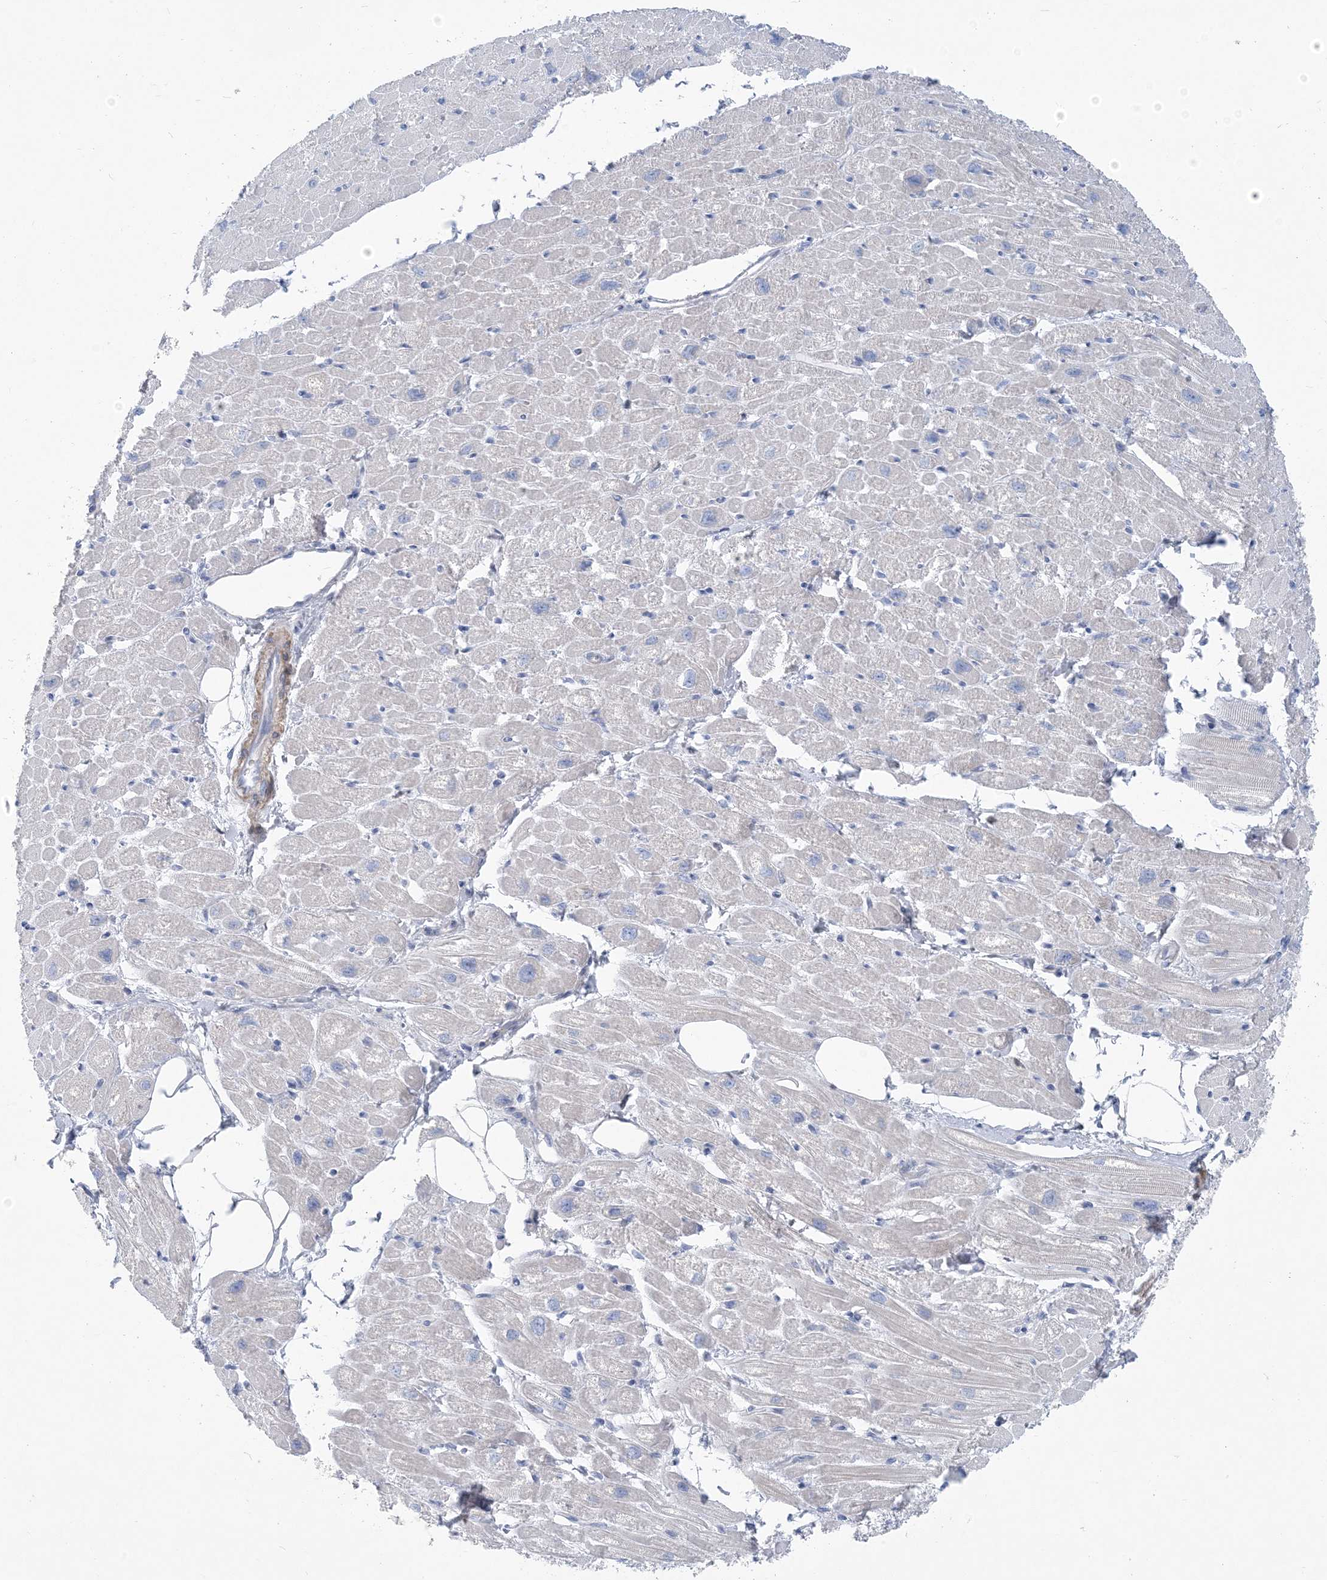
{"staining": {"intensity": "weak", "quantity": "<25%", "location": "cytoplasmic/membranous"}, "tissue": "heart muscle", "cell_type": "Cardiomyocytes", "image_type": "normal", "snomed": [{"axis": "morphology", "description": "Normal tissue, NOS"}, {"axis": "topography", "description": "Heart"}], "caption": "This is a micrograph of immunohistochemistry staining of benign heart muscle, which shows no staining in cardiomyocytes.", "gene": "MOXD1", "patient": {"sex": "male", "age": 50}}